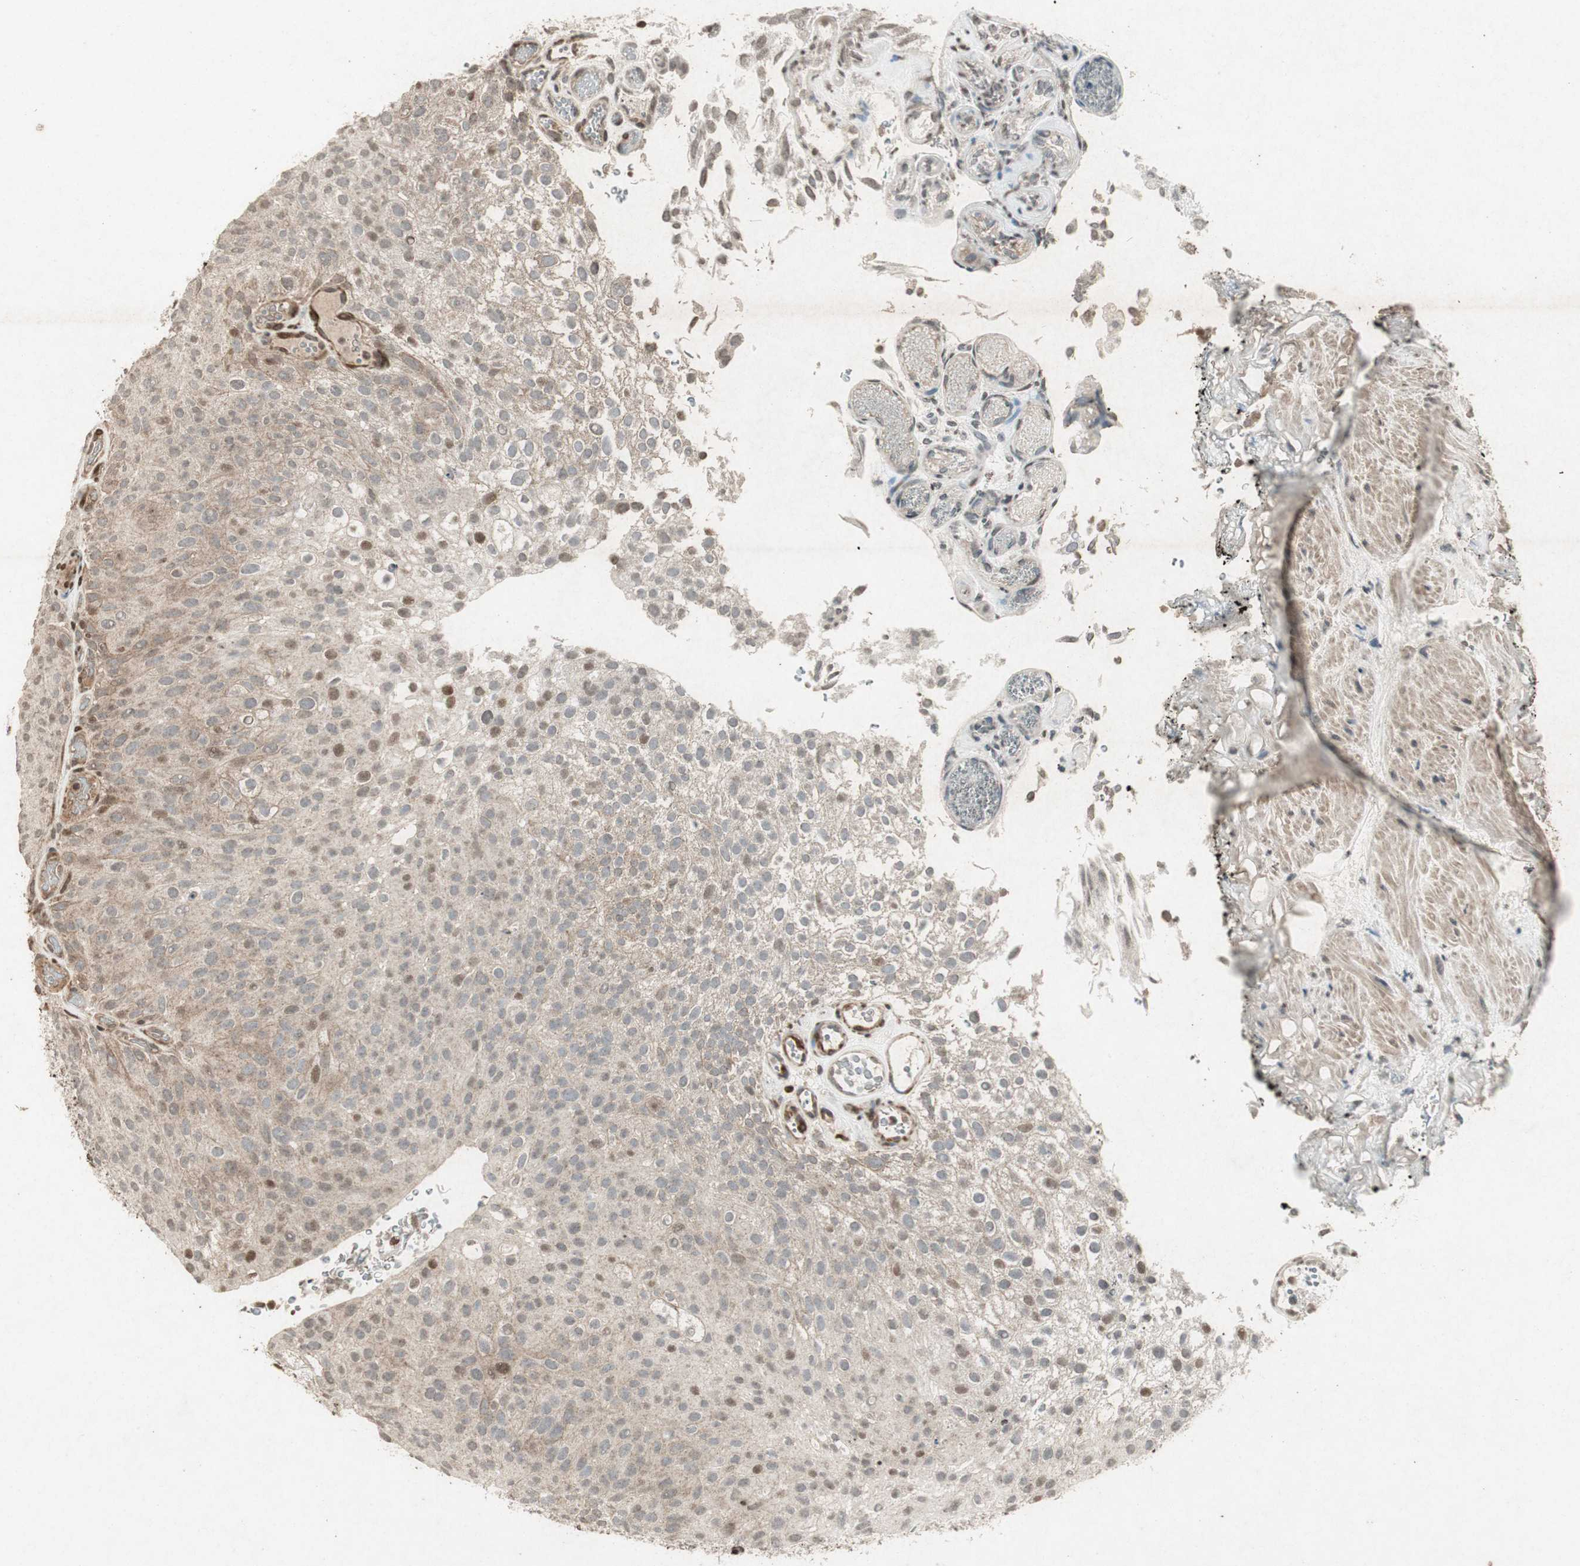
{"staining": {"intensity": "weak", "quantity": ">75%", "location": "cytoplasmic/membranous,nuclear"}, "tissue": "urothelial cancer", "cell_type": "Tumor cells", "image_type": "cancer", "snomed": [{"axis": "morphology", "description": "Urothelial carcinoma, Low grade"}, {"axis": "topography", "description": "Urinary bladder"}], "caption": "Protein expression analysis of urothelial cancer demonstrates weak cytoplasmic/membranous and nuclear positivity in about >75% of tumor cells.", "gene": "PRKG1", "patient": {"sex": "male", "age": 78}}